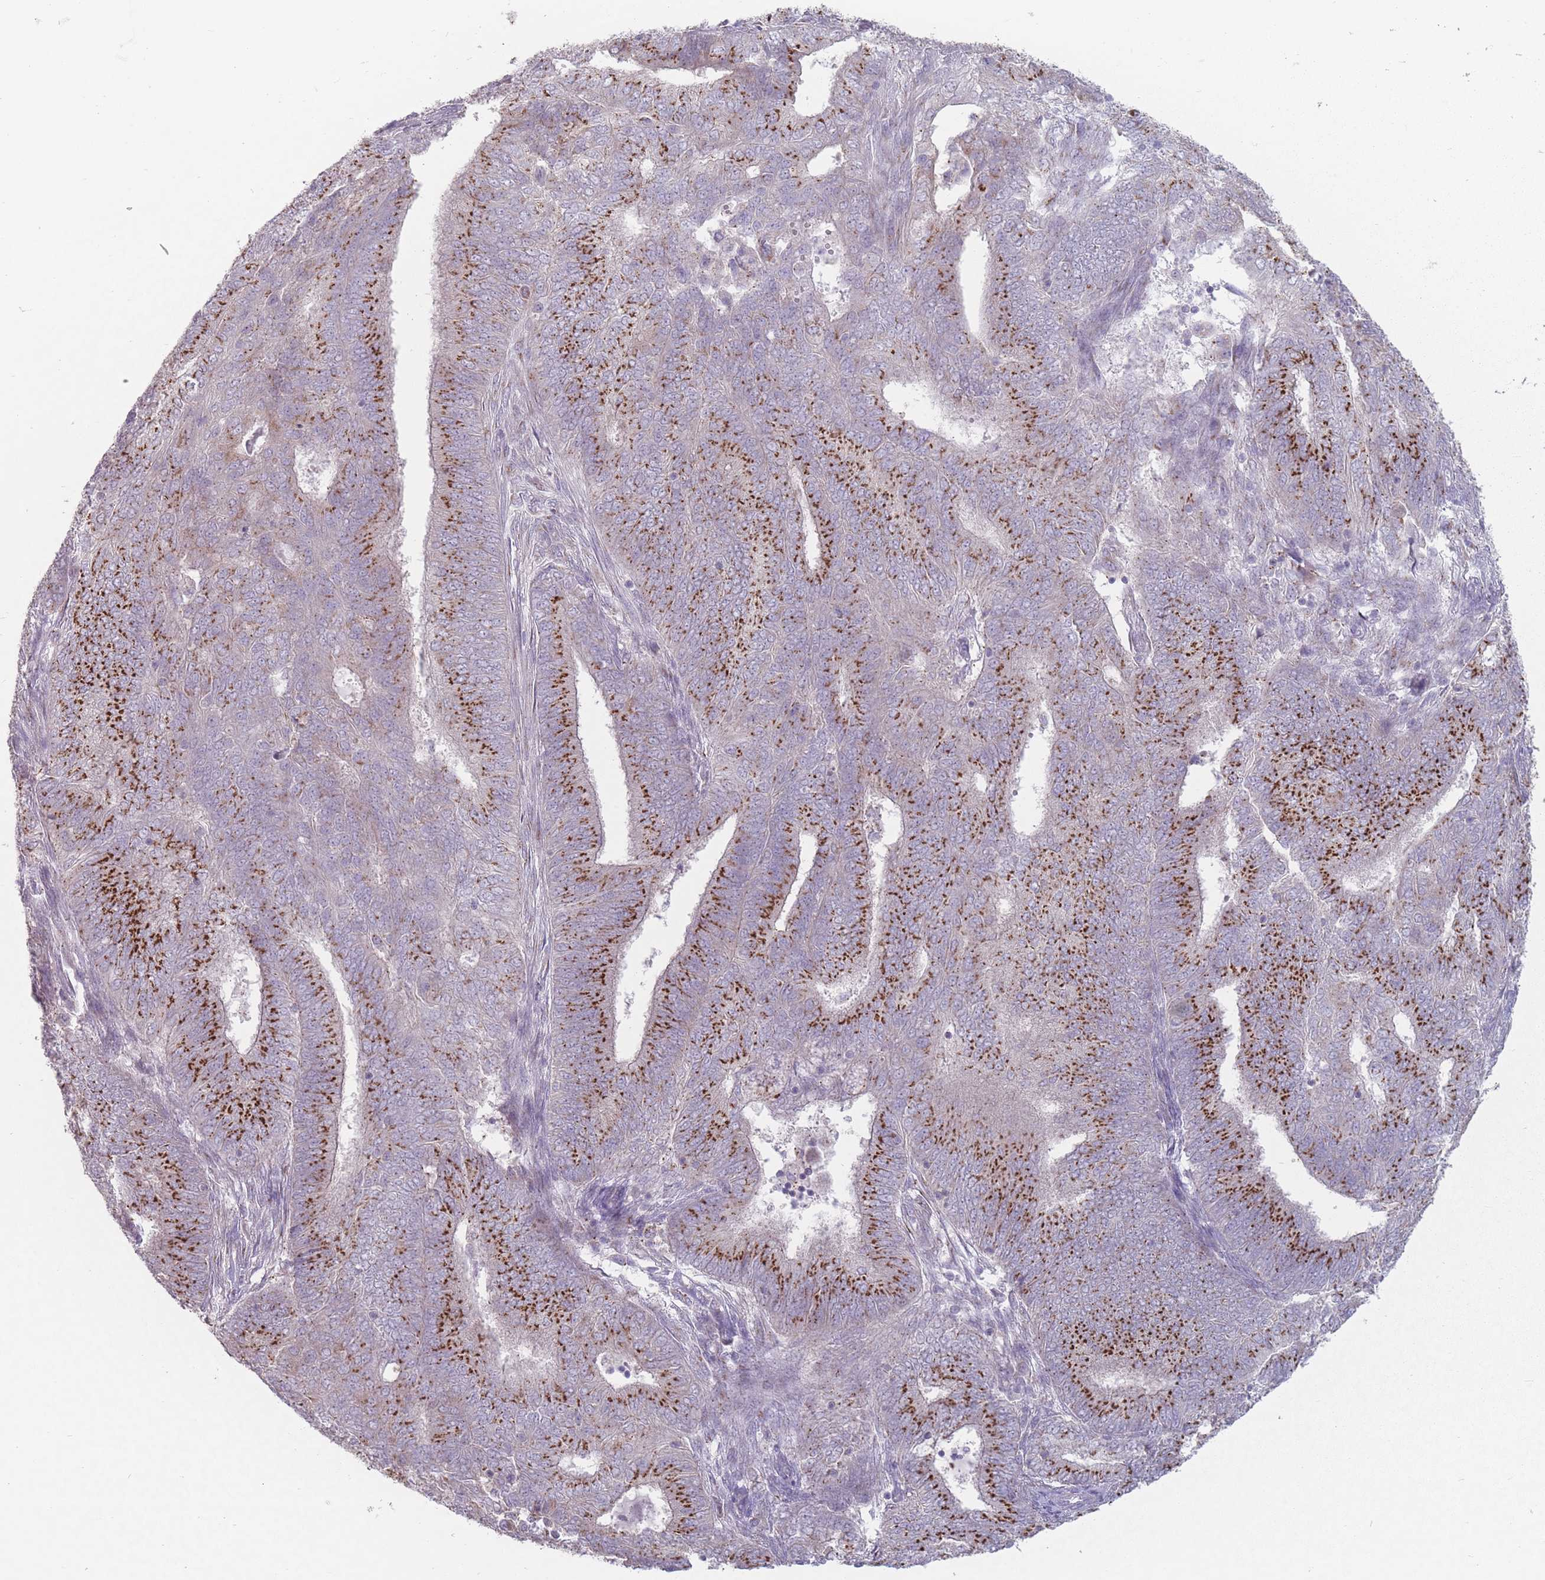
{"staining": {"intensity": "strong", "quantity": "25%-75%", "location": "cytoplasmic/membranous"}, "tissue": "endometrial cancer", "cell_type": "Tumor cells", "image_type": "cancer", "snomed": [{"axis": "morphology", "description": "Adenocarcinoma, NOS"}, {"axis": "topography", "description": "Endometrium"}], "caption": "Immunohistochemistry staining of endometrial cancer, which reveals high levels of strong cytoplasmic/membranous staining in about 25%-75% of tumor cells indicating strong cytoplasmic/membranous protein expression. The staining was performed using DAB (3,3'-diaminobenzidine) (brown) for protein detection and nuclei were counterstained in hematoxylin (blue).", "gene": "AKAIN1", "patient": {"sex": "female", "age": 62}}